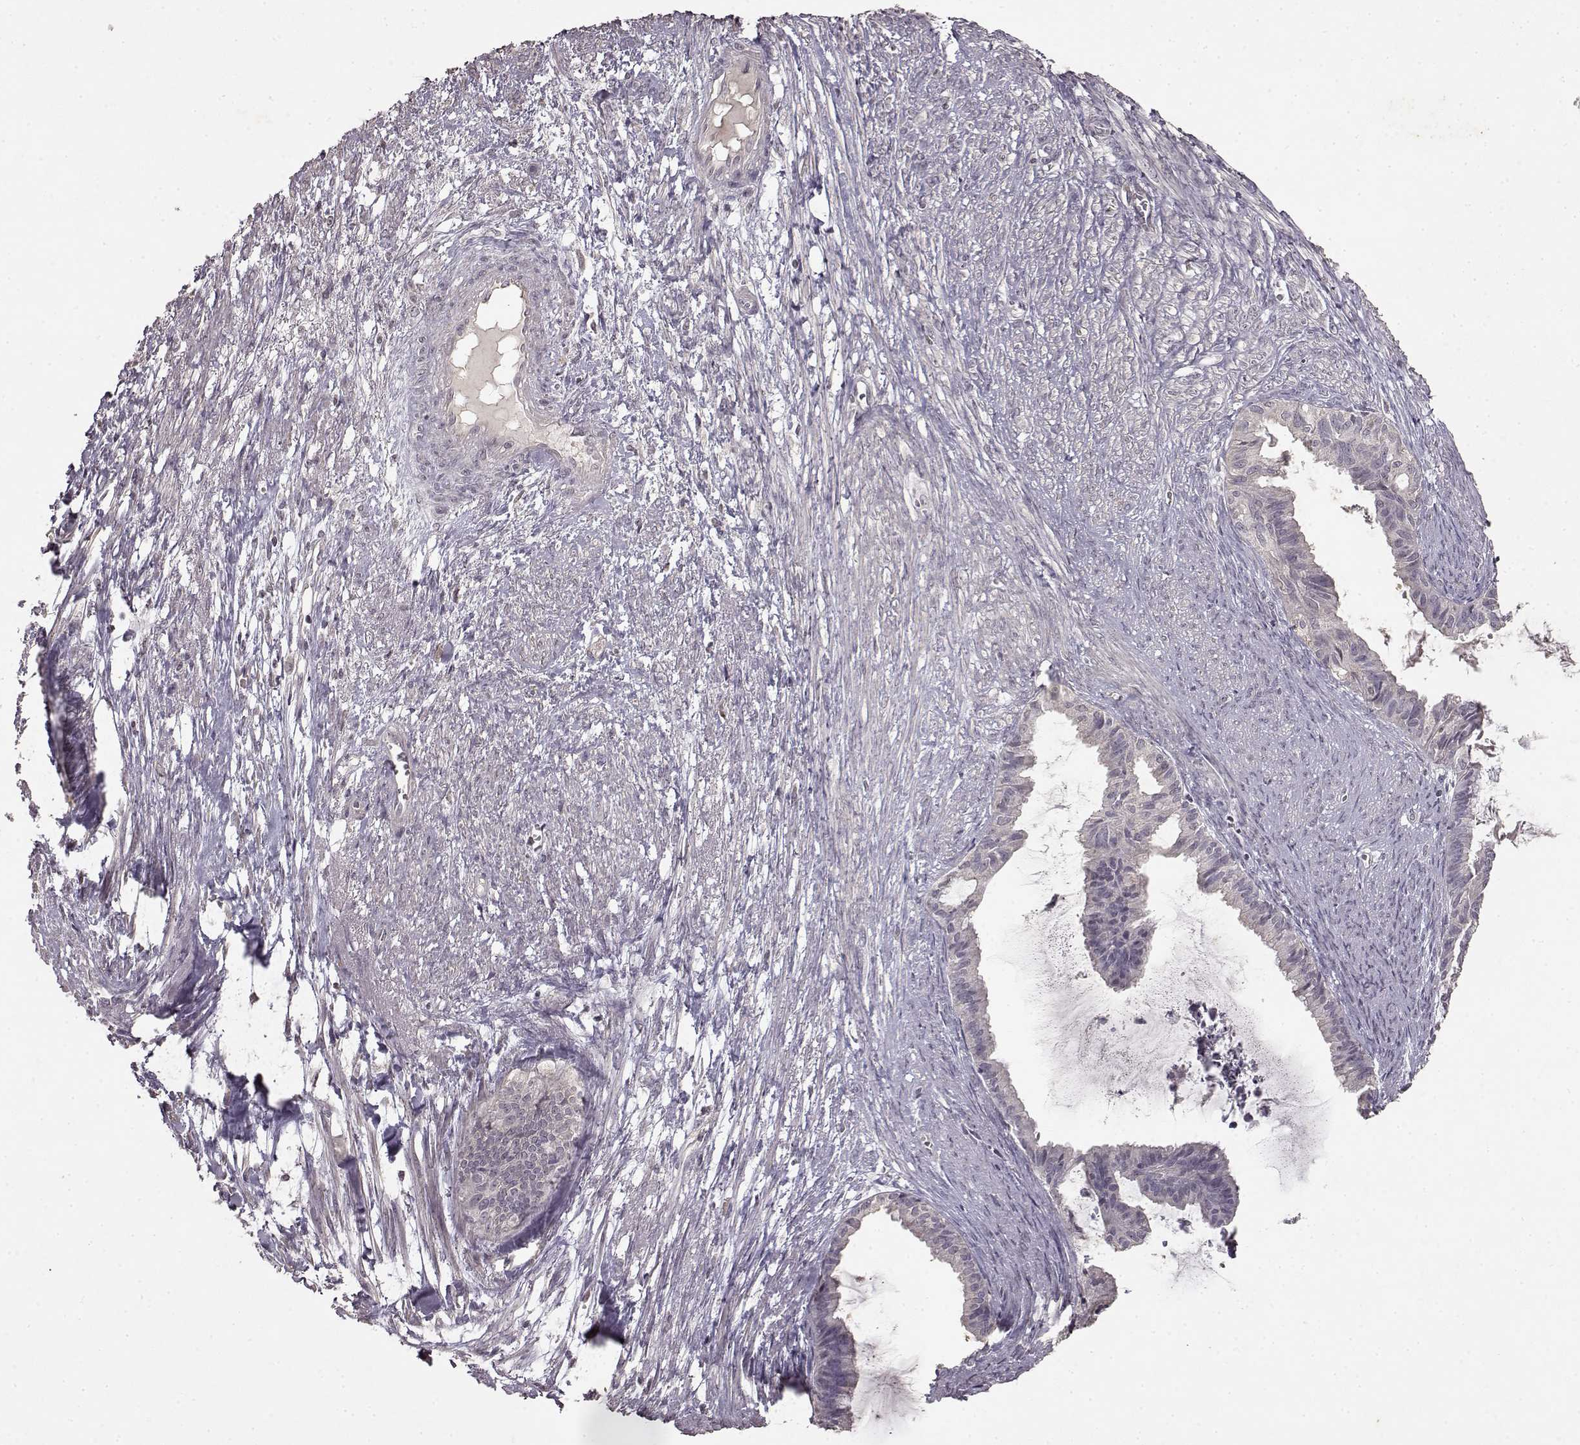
{"staining": {"intensity": "negative", "quantity": "none", "location": "none"}, "tissue": "endometrial cancer", "cell_type": "Tumor cells", "image_type": "cancer", "snomed": [{"axis": "morphology", "description": "Adenocarcinoma, NOS"}, {"axis": "topography", "description": "Endometrium"}], "caption": "An IHC histopathology image of endometrial adenocarcinoma is shown. There is no staining in tumor cells of endometrial adenocarcinoma.", "gene": "LHB", "patient": {"sex": "female", "age": 86}}